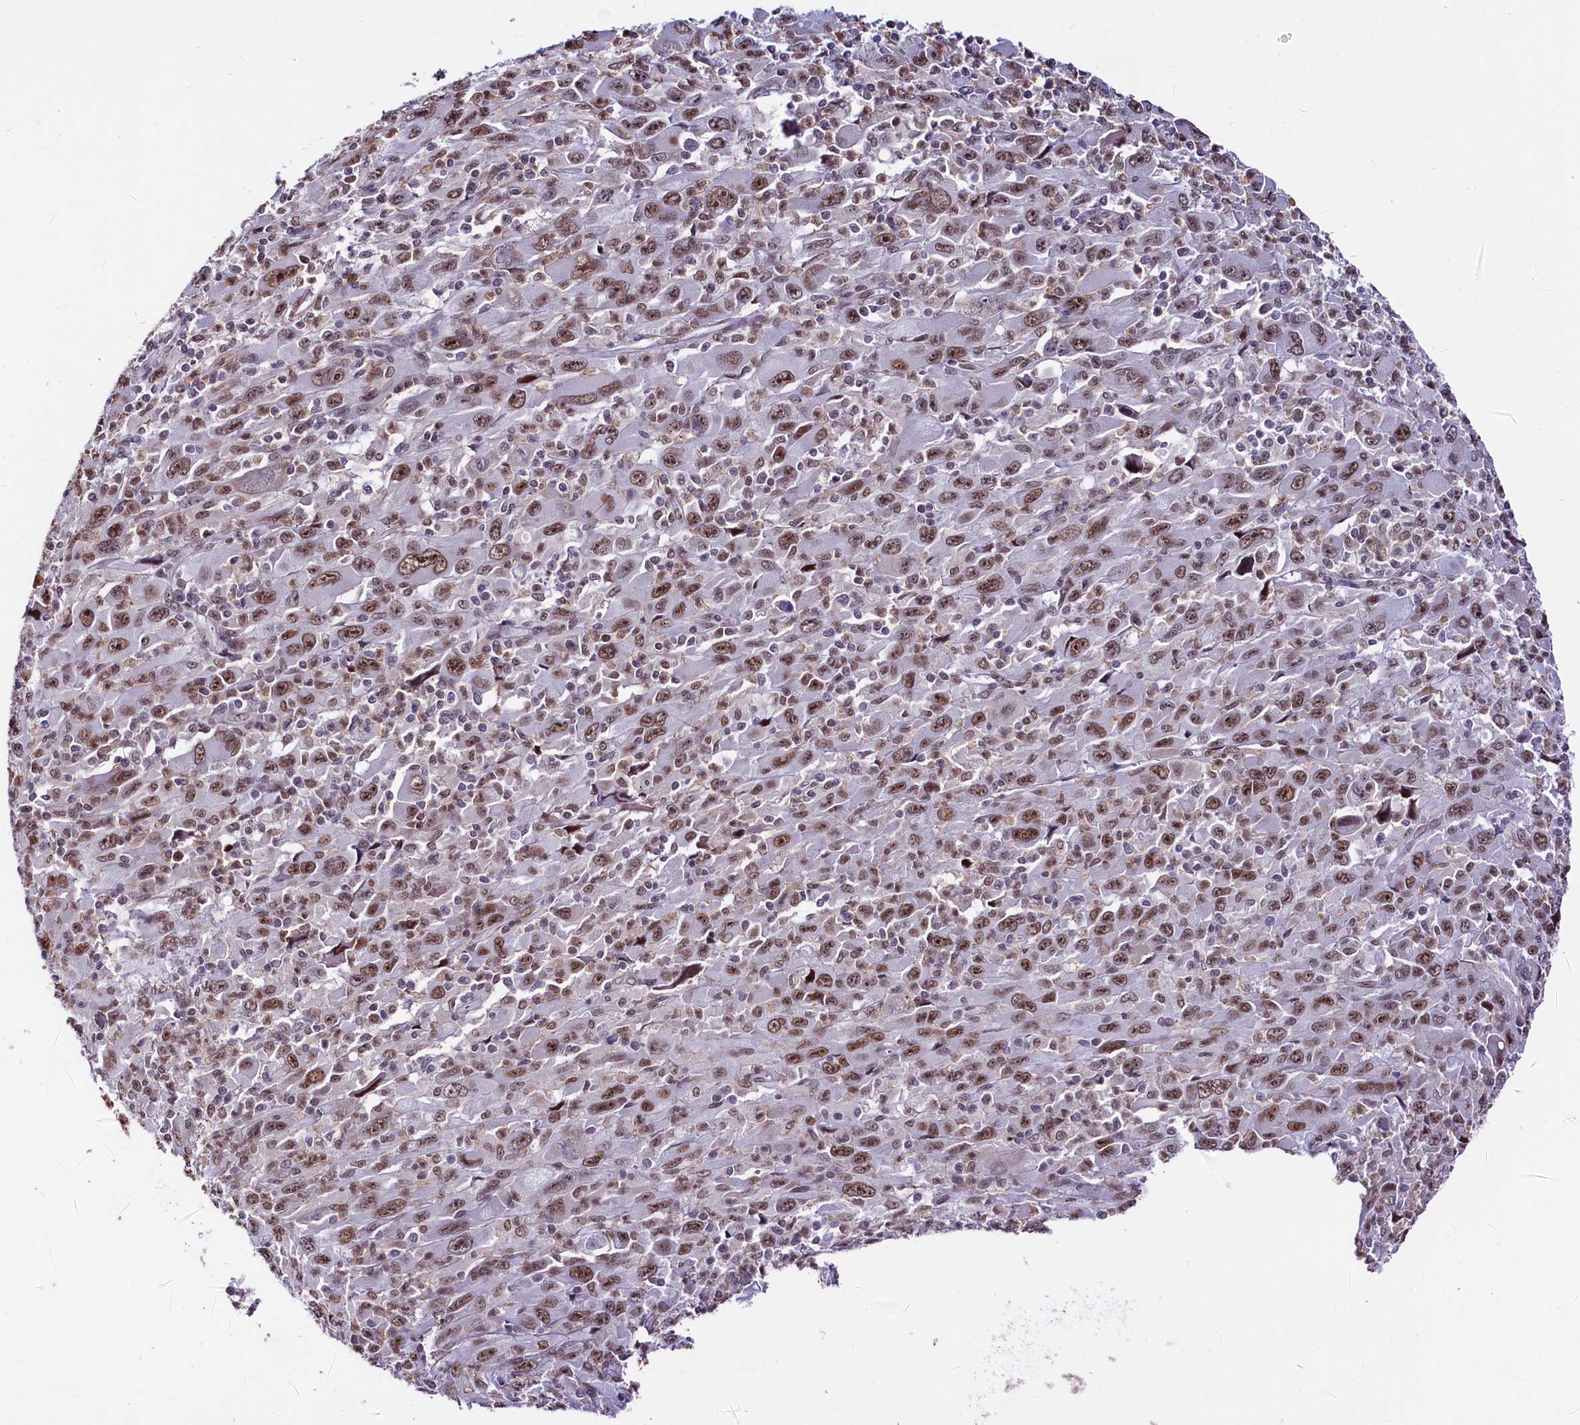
{"staining": {"intensity": "moderate", "quantity": ">75%", "location": "nuclear"}, "tissue": "melanoma", "cell_type": "Tumor cells", "image_type": "cancer", "snomed": [{"axis": "morphology", "description": "Malignant melanoma, Metastatic site"}, {"axis": "topography", "description": "Skin"}], "caption": "Protein expression by immunohistochemistry (IHC) shows moderate nuclear positivity in about >75% of tumor cells in malignant melanoma (metastatic site).", "gene": "SCAF11", "patient": {"sex": "female", "age": 56}}